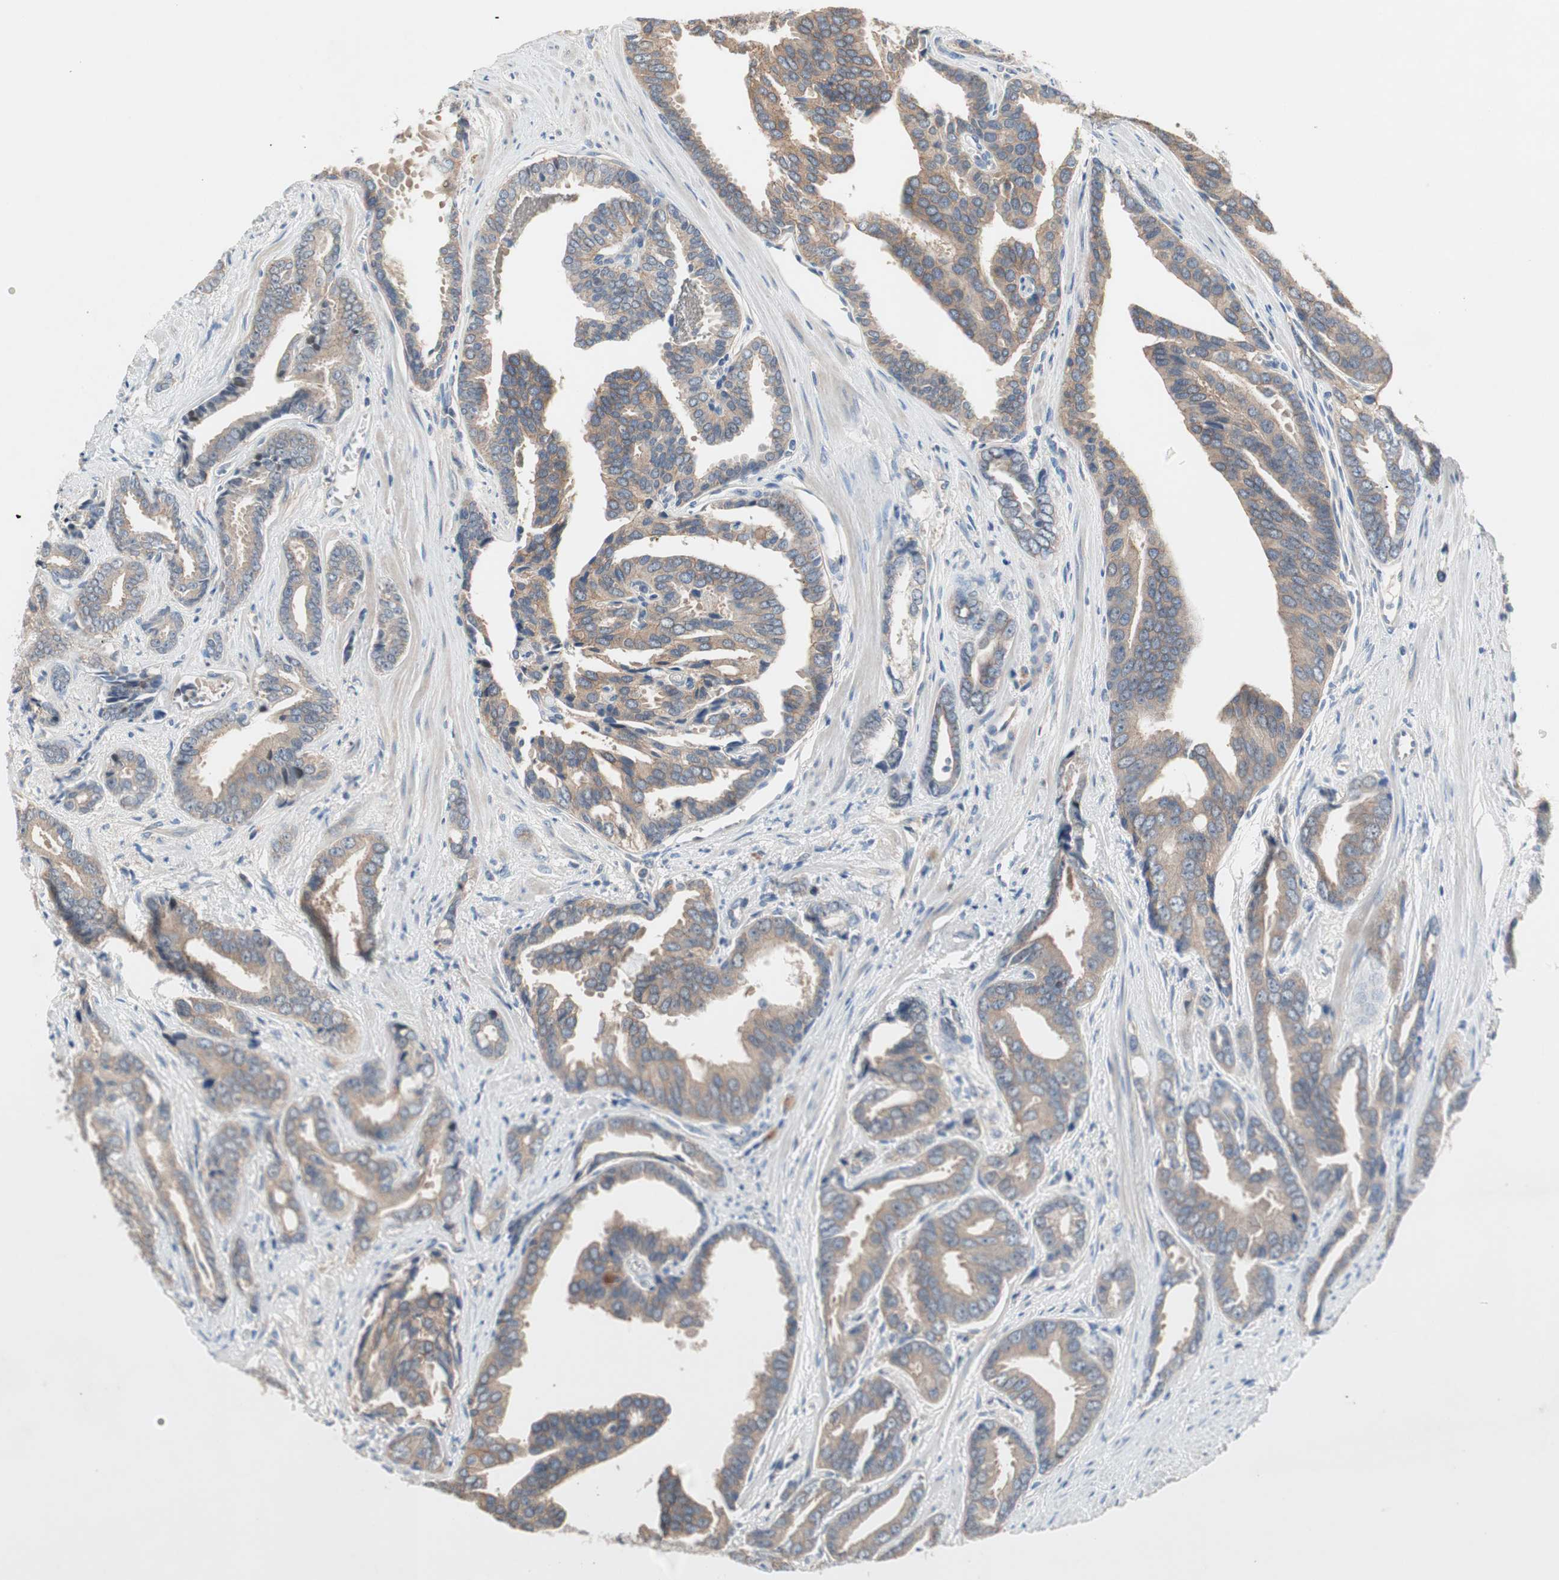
{"staining": {"intensity": "weak", "quantity": ">75%", "location": "cytoplasmic/membranous"}, "tissue": "prostate cancer", "cell_type": "Tumor cells", "image_type": "cancer", "snomed": [{"axis": "morphology", "description": "Adenocarcinoma, High grade"}, {"axis": "topography", "description": "Prostate"}], "caption": "Tumor cells show low levels of weak cytoplasmic/membranous positivity in approximately >75% of cells in prostate cancer. (brown staining indicates protein expression, while blue staining denotes nuclei).", "gene": "GLUL", "patient": {"sex": "male", "age": 67}}